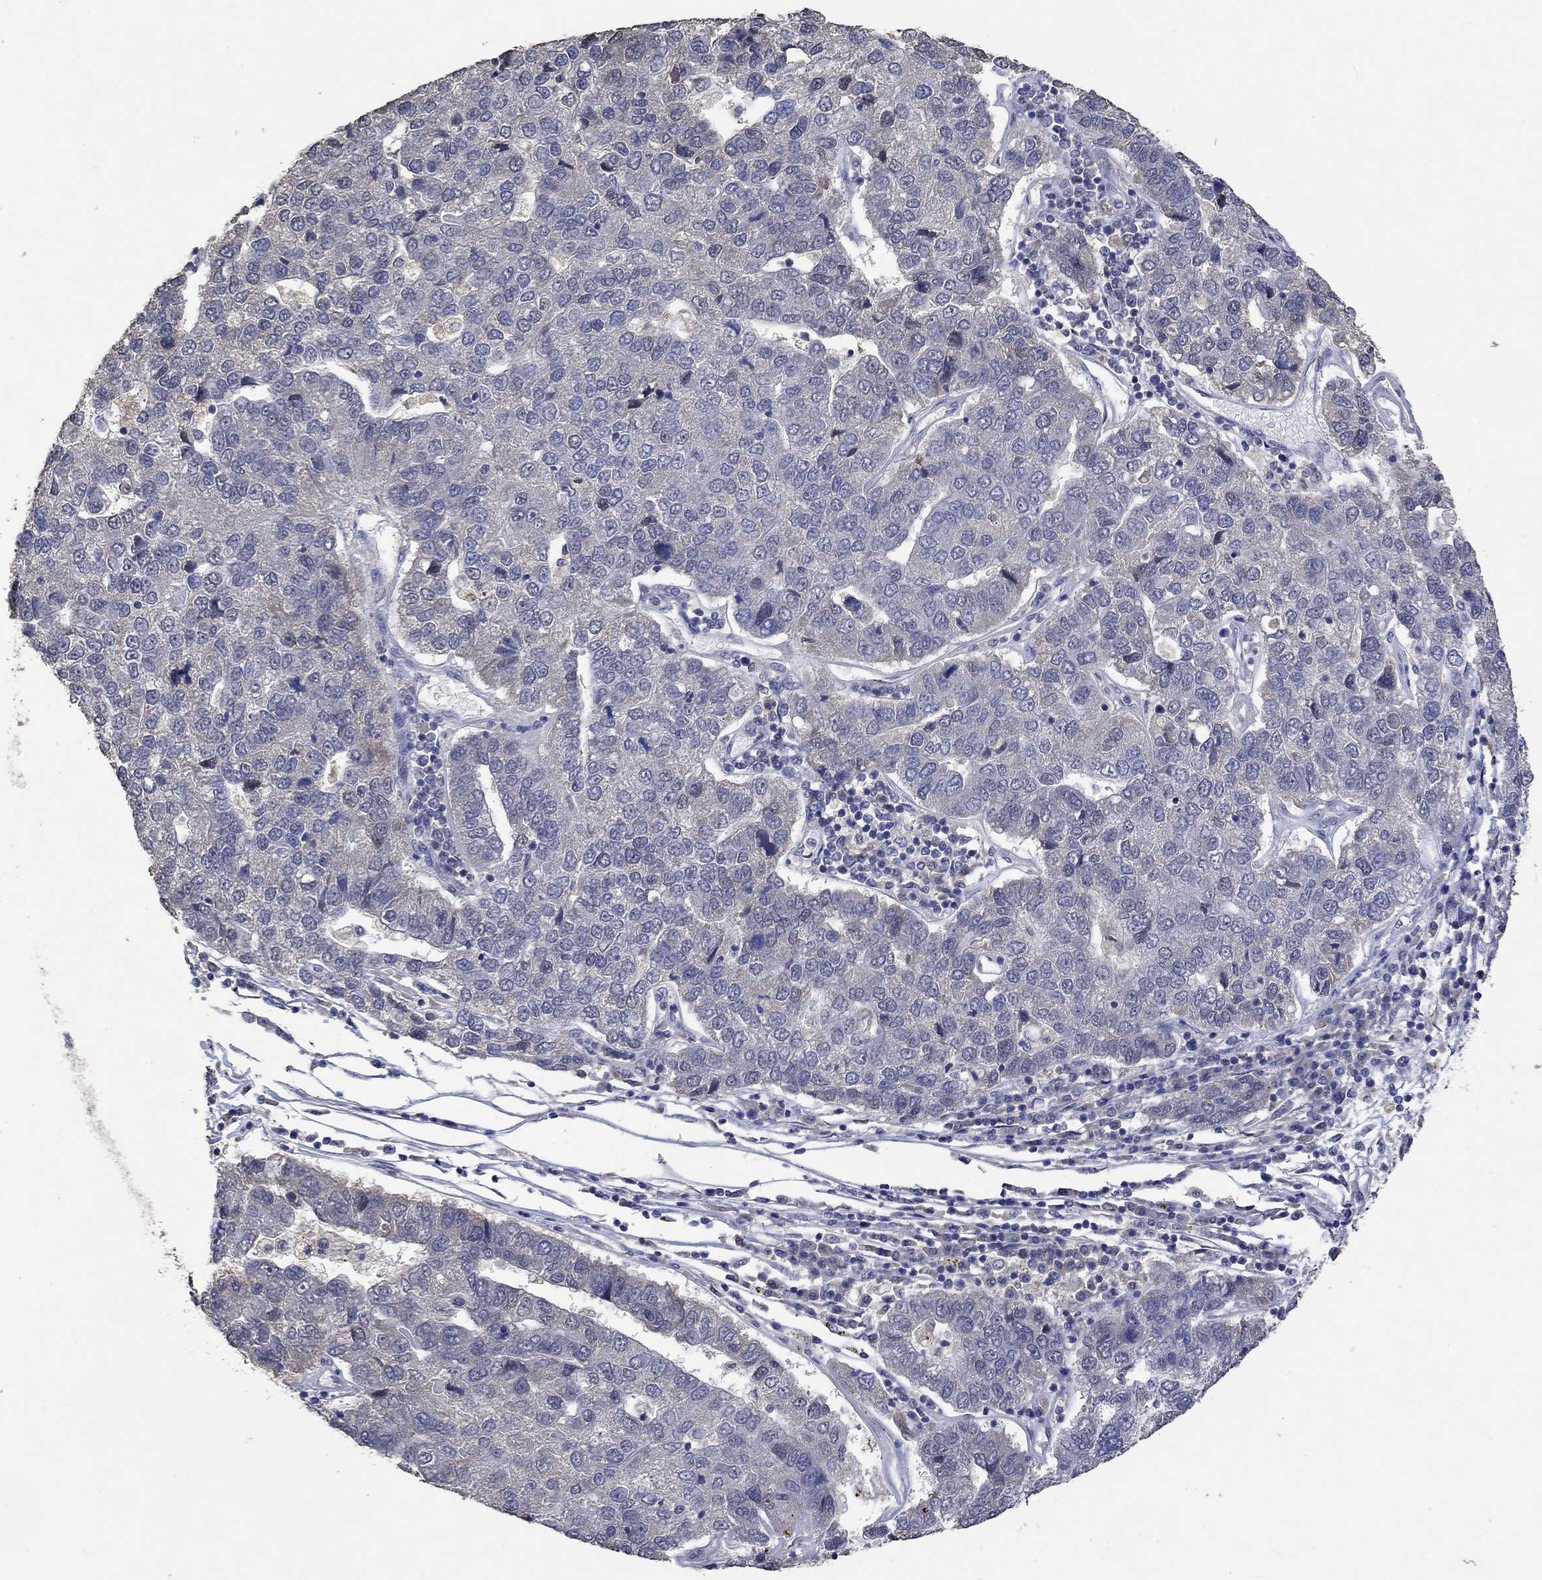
{"staining": {"intensity": "negative", "quantity": "none", "location": "none"}, "tissue": "pancreatic cancer", "cell_type": "Tumor cells", "image_type": "cancer", "snomed": [{"axis": "morphology", "description": "Adenocarcinoma, NOS"}, {"axis": "topography", "description": "Pancreas"}], "caption": "Immunohistochemical staining of adenocarcinoma (pancreatic) shows no significant staining in tumor cells.", "gene": "PTPN20", "patient": {"sex": "female", "age": 61}}